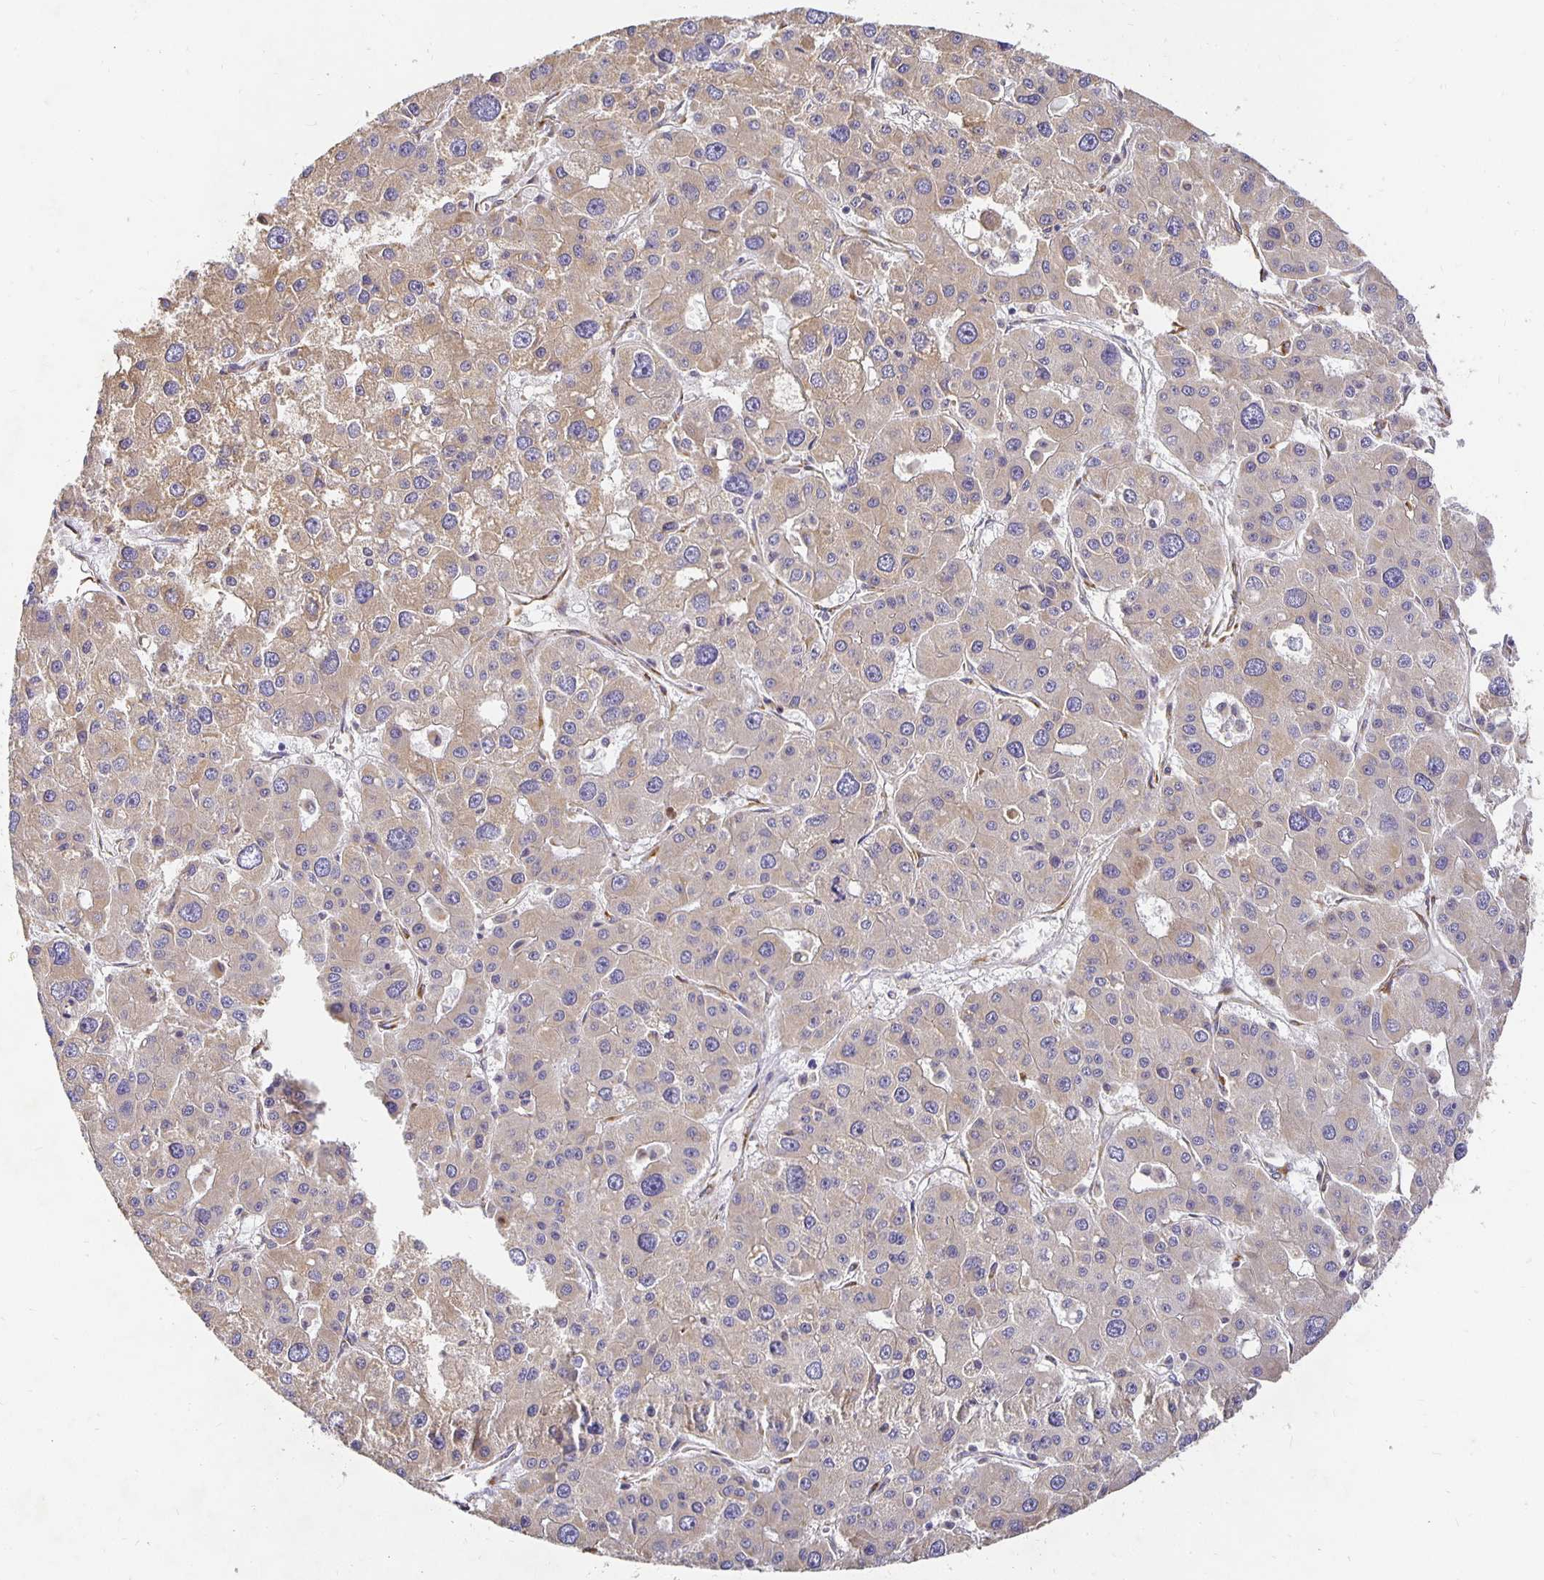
{"staining": {"intensity": "weak", "quantity": "25%-75%", "location": "cytoplasmic/membranous"}, "tissue": "liver cancer", "cell_type": "Tumor cells", "image_type": "cancer", "snomed": [{"axis": "morphology", "description": "Carcinoma, Hepatocellular, NOS"}, {"axis": "topography", "description": "Liver"}], "caption": "Liver hepatocellular carcinoma was stained to show a protein in brown. There is low levels of weak cytoplasmic/membranous positivity in about 25%-75% of tumor cells.", "gene": "PLOD1", "patient": {"sex": "male", "age": 73}}